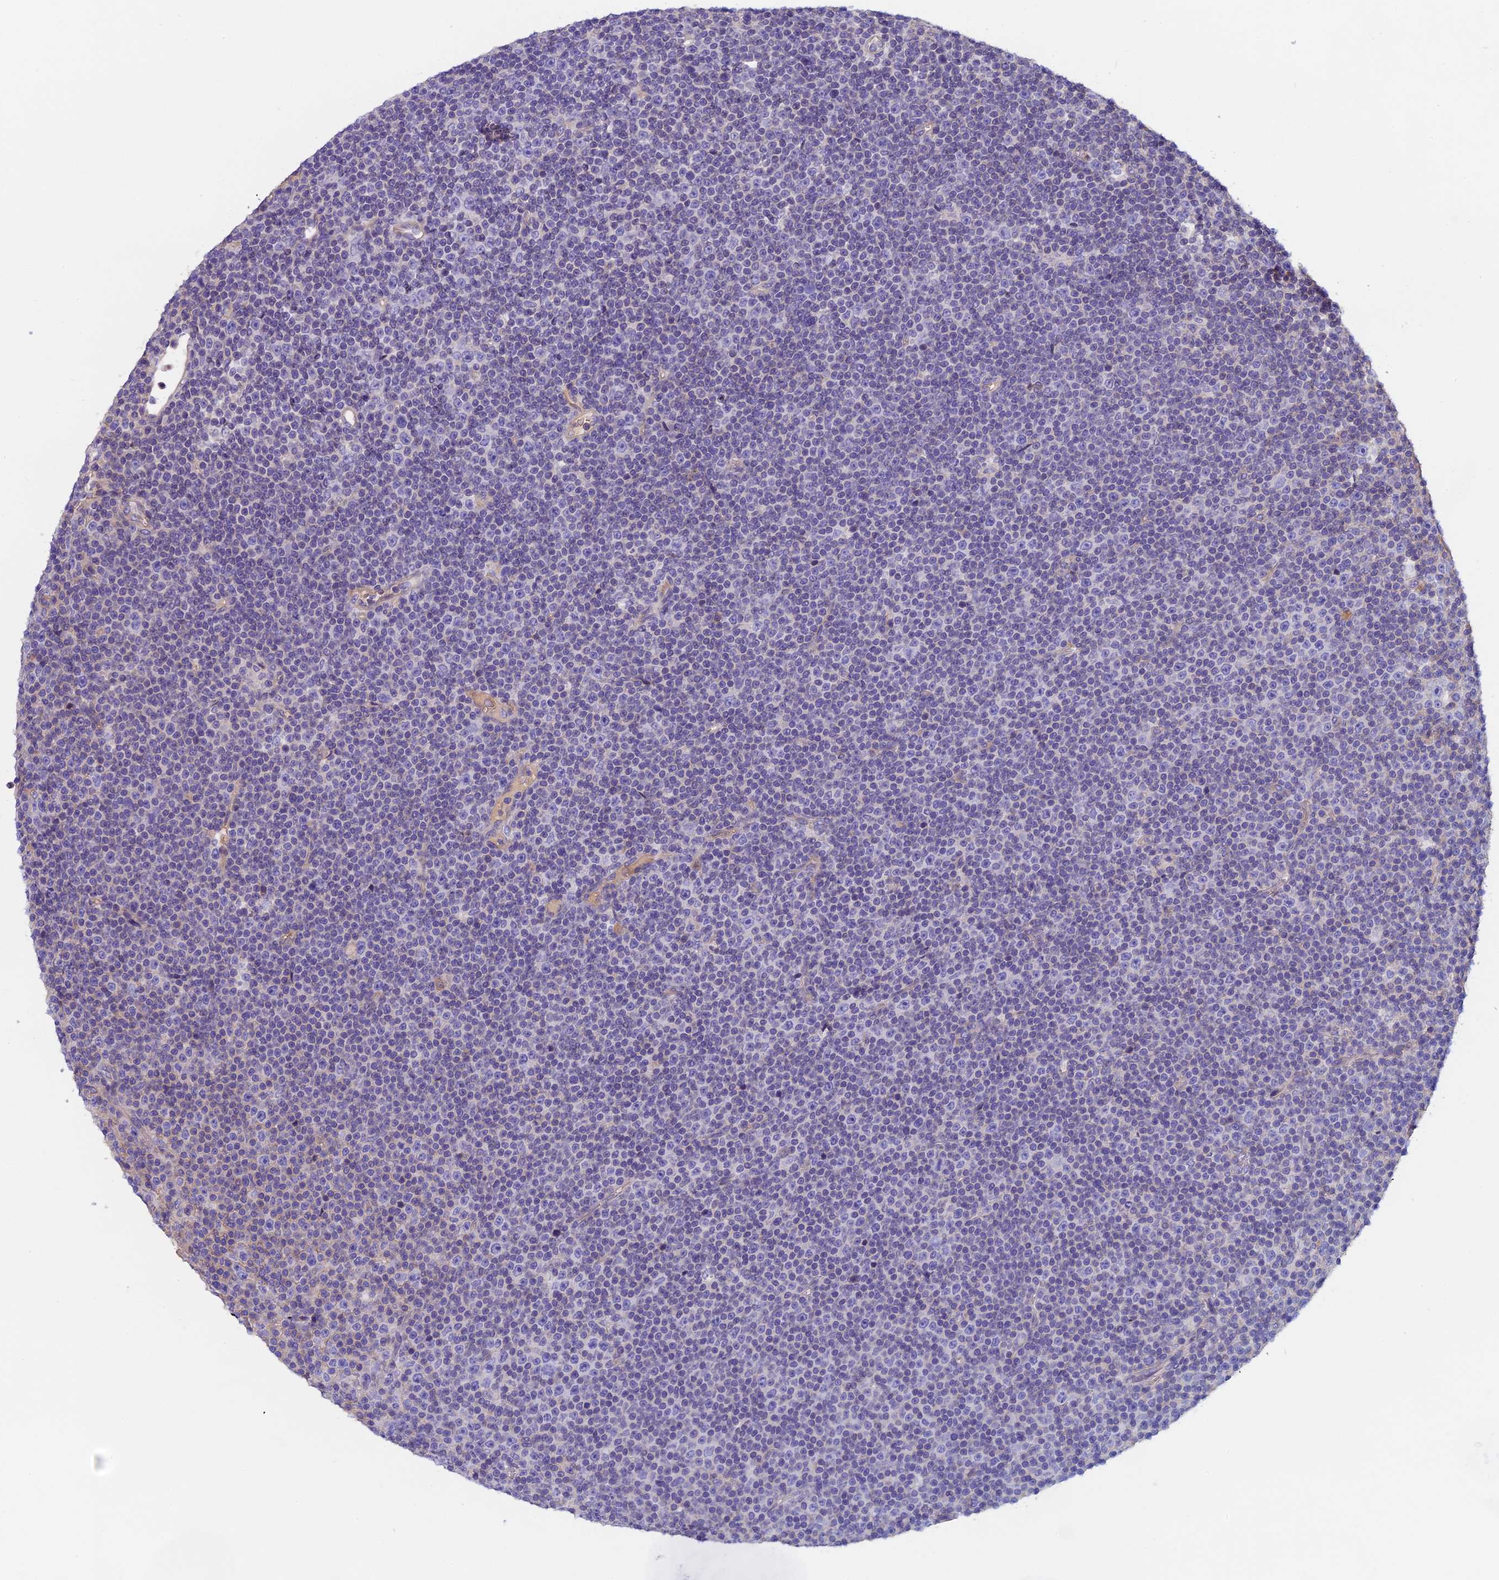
{"staining": {"intensity": "negative", "quantity": "none", "location": "none"}, "tissue": "lymphoma", "cell_type": "Tumor cells", "image_type": "cancer", "snomed": [{"axis": "morphology", "description": "Malignant lymphoma, non-Hodgkin's type, Low grade"}, {"axis": "topography", "description": "Lymph node"}], "caption": "This micrograph is of lymphoma stained with IHC to label a protein in brown with the nuclei are counter-stained blue. There is no staining in tumor cells. Brightfield microscopy of immunohistochemistry stained with DAB (brown) and hematoxylin (blue), captured at high magnification.", "gene": "CCDC153", "patient": {"sex": "female", "age": 67}}